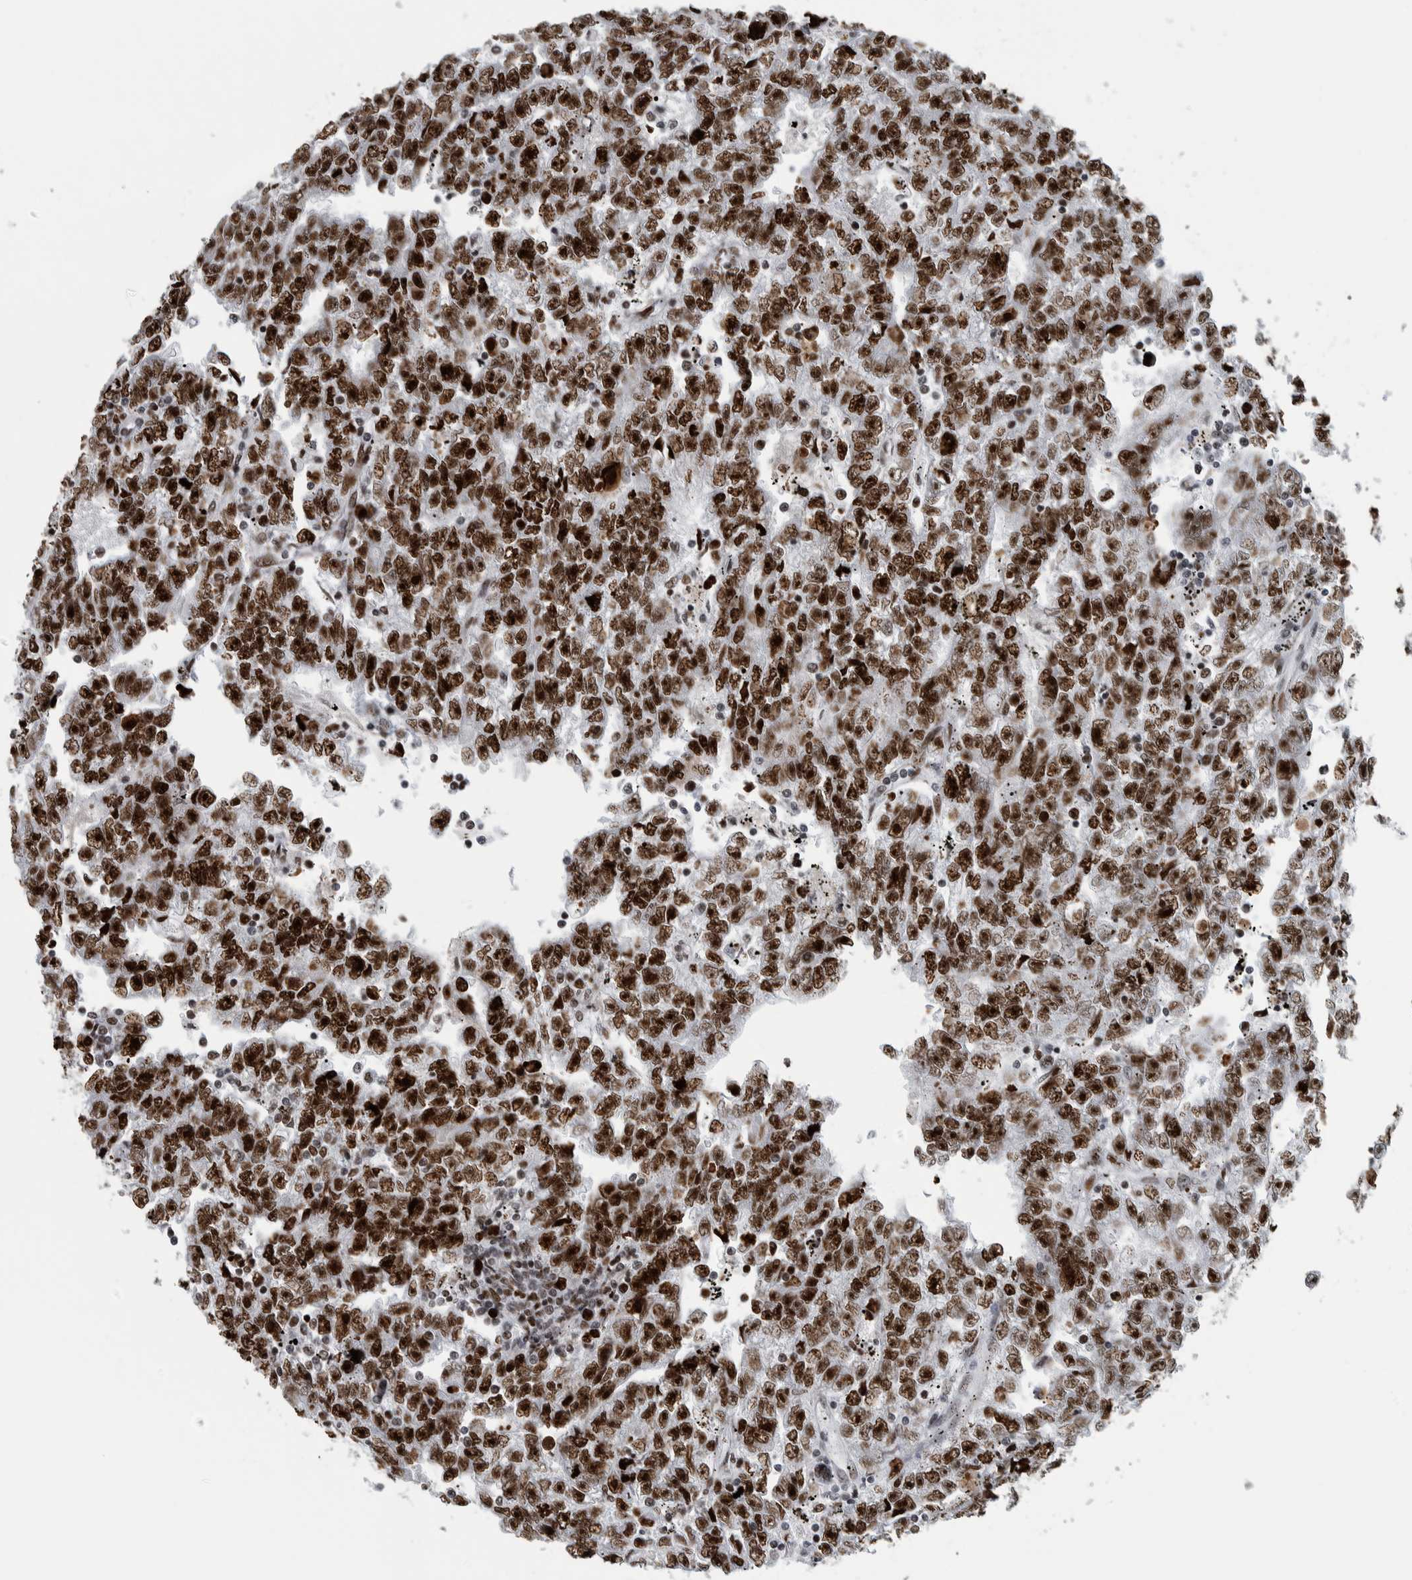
{"staining": {"intensity": "strong", "quantity": ">75%", "location": "nuclear"}, "tissue": "testis cancer", "cell_type": "Tumor cells", "image_type": "cancer", "snomed": [{"axis": "morphology", "description": "Carcinoma, Embryonal, NOS"}, {"axis": "topography", "description": "Testis"}], "caption": "The immunohistochemical stain labels strong nuclear positivity in tumor cells of testis cancer tissue.", "gene": "TOP2B", "patient": {"sex": "male", "age": 25}}